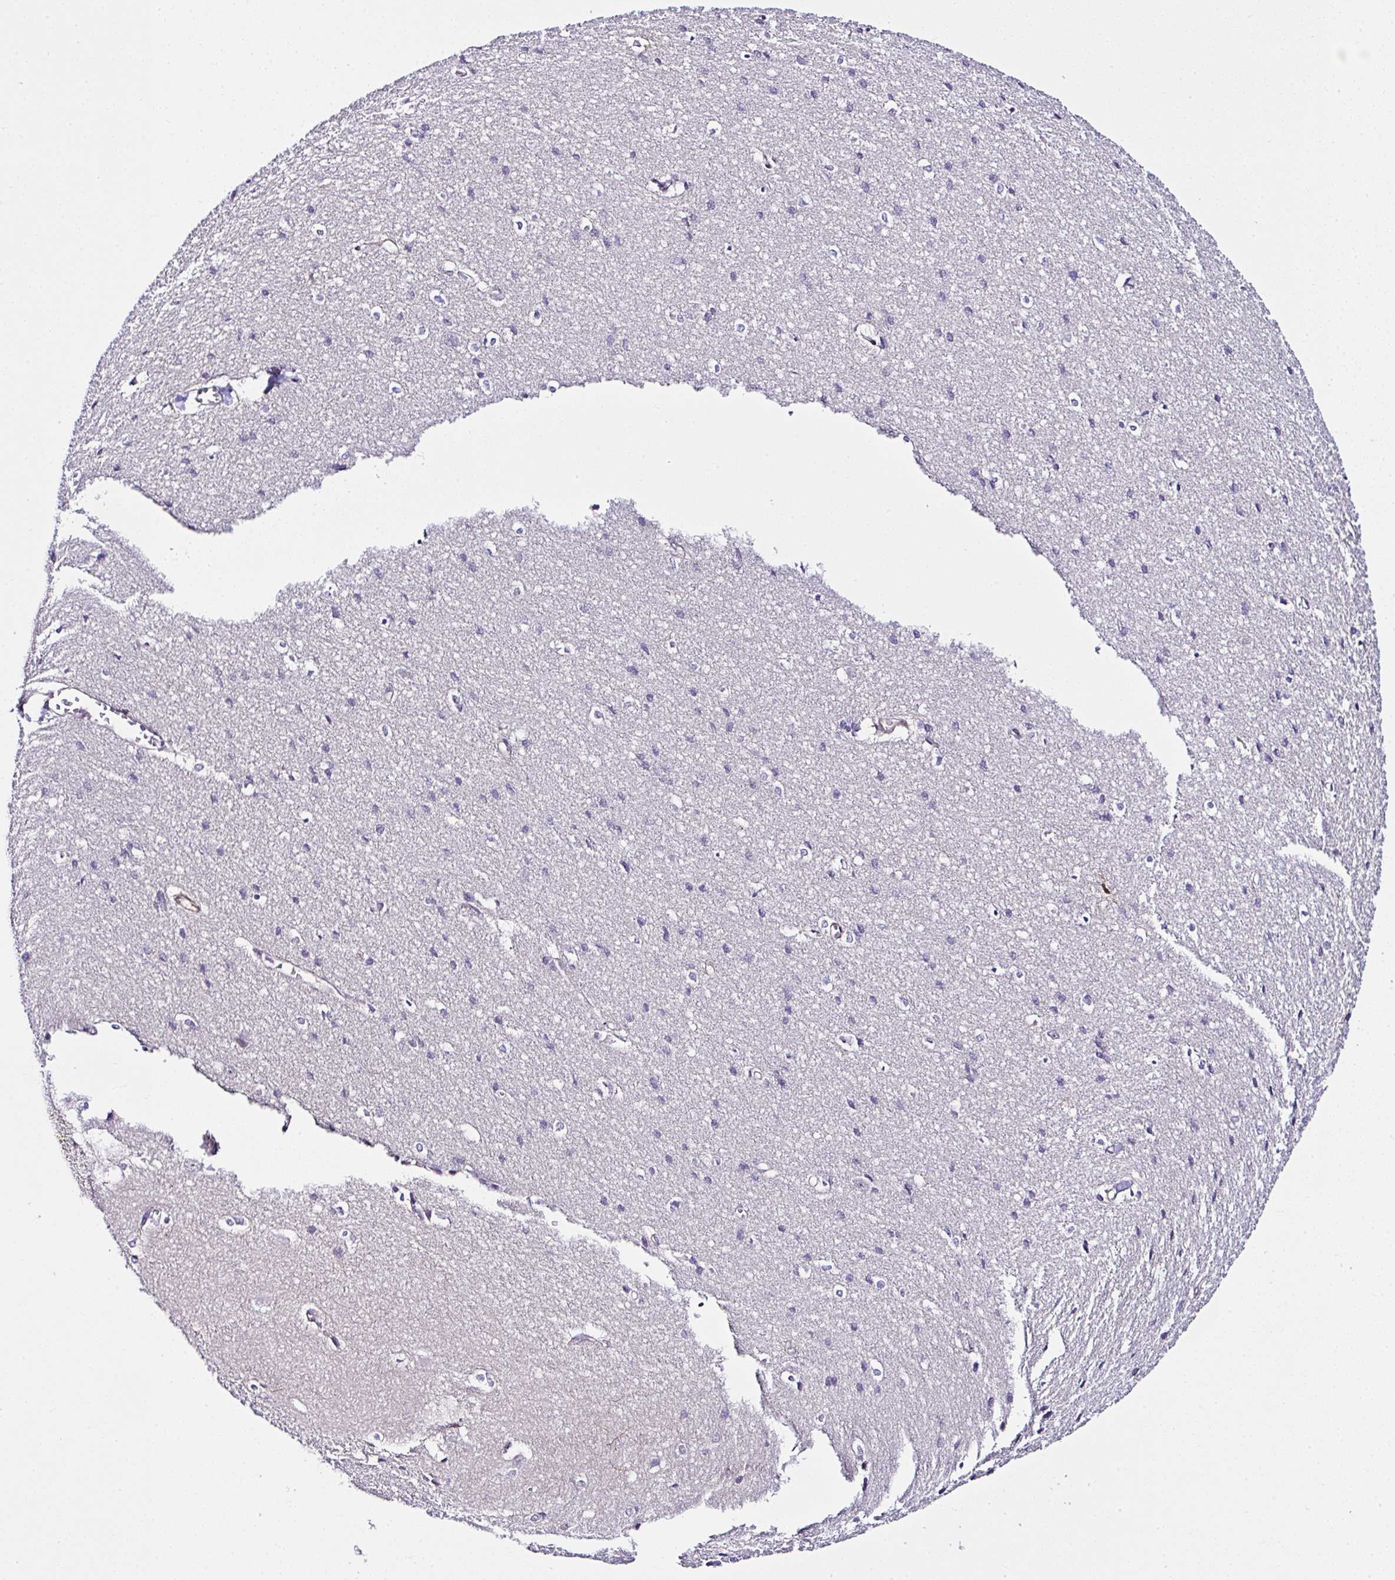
{"staining": {"intensity": "negative", "quantity": "none", "location": "none"}, "tissue": "cerebral cortex", "cell_type": "Endothelial cells", "image_type": "normal", "snomed": [{"axis": "morphology", "description": "Normal tissue, NOS"}, {"axis": "topography", "description": "Cerebral cortex"}], "caption": "Endothelial cells show no significant staining in benign cerebral cortex. (IHC, brightfield microscopy, high magnification).", "gene": "FBXO34", "patient": {"sex": "male", "age": 37}}